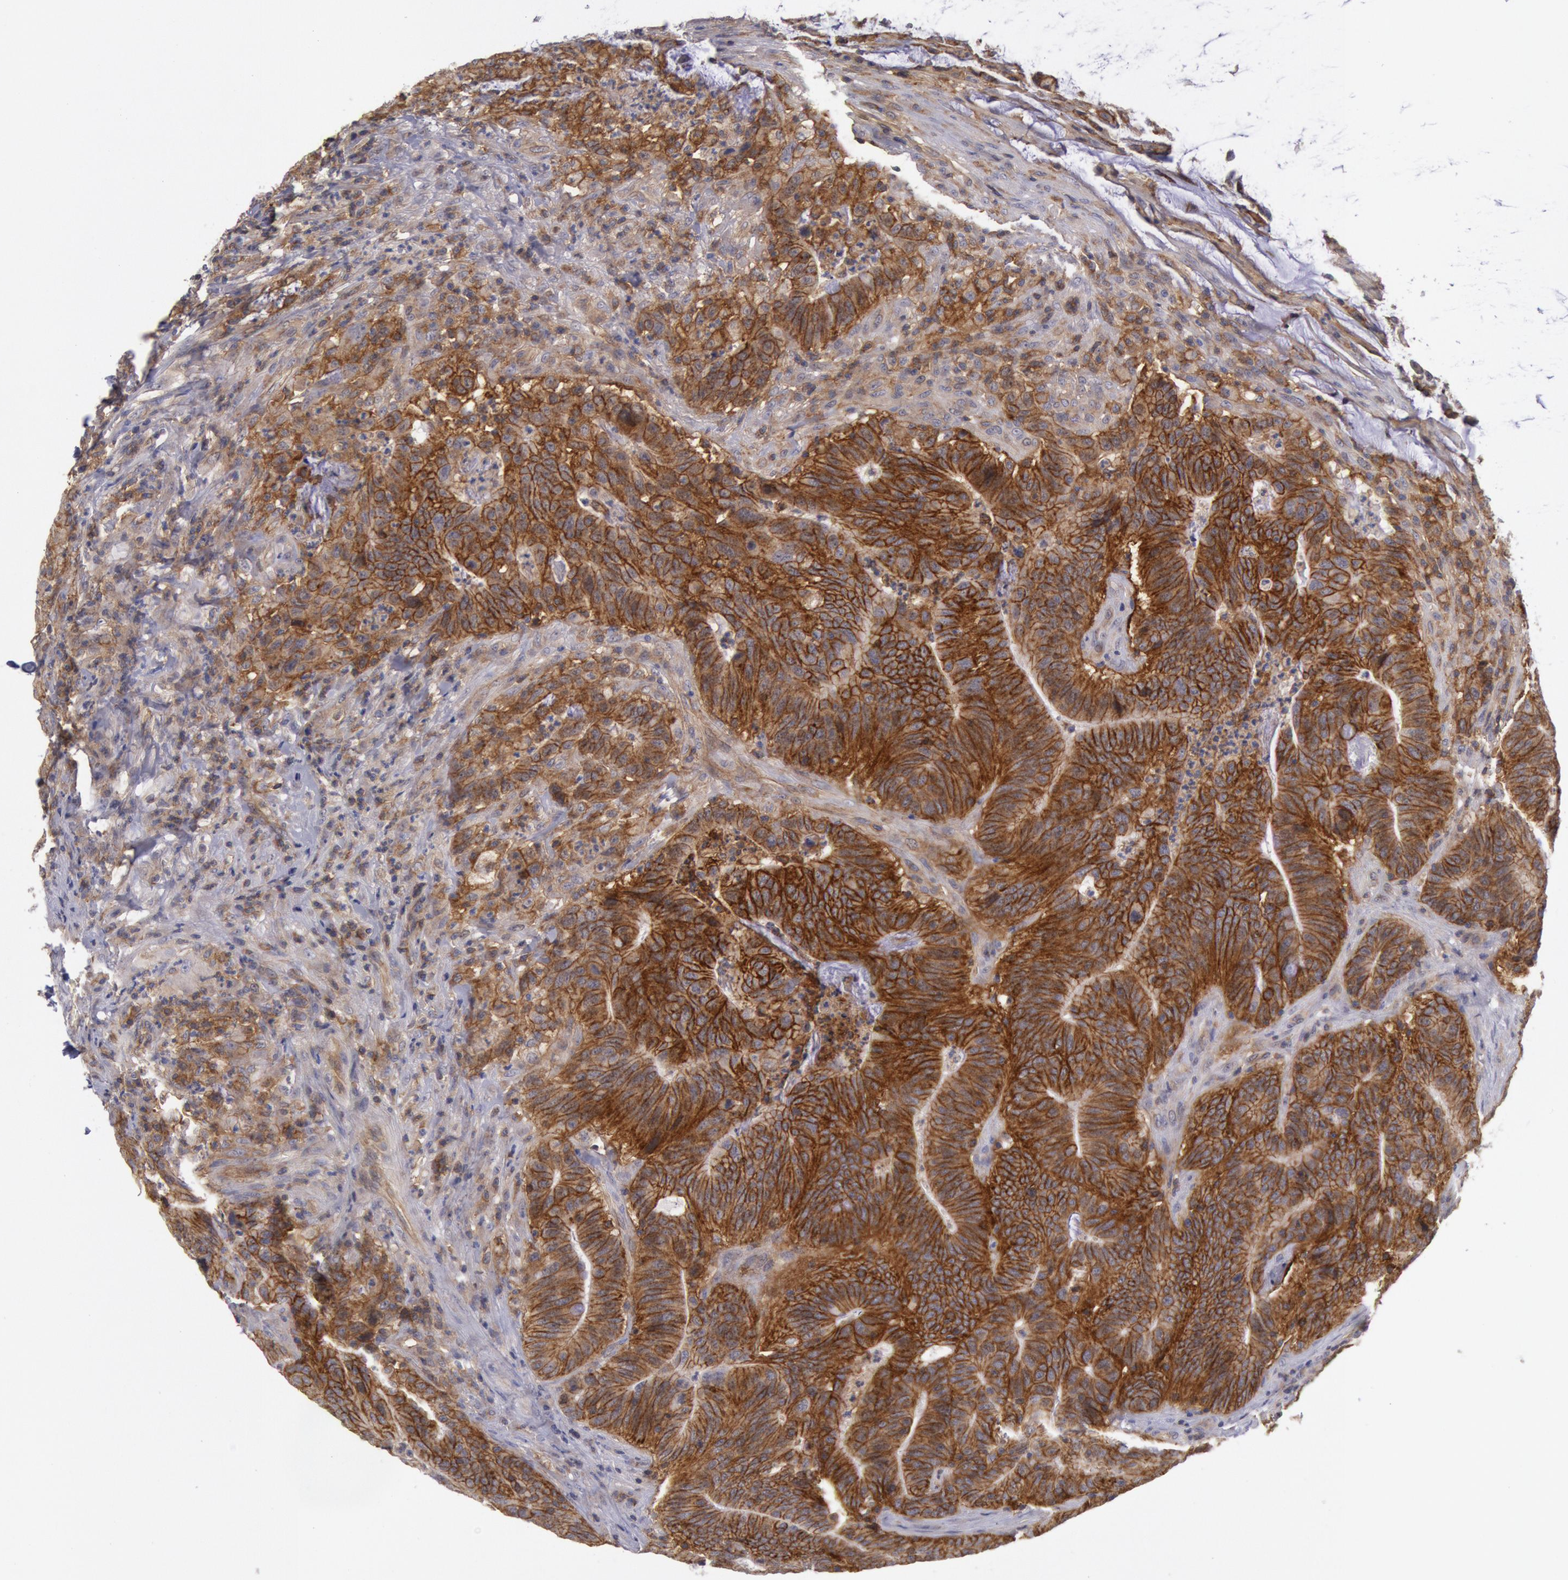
{"staining": {"intensity": "strong", "quantity": ">75%", "location": "cytoplasmic/membranous"}, "tissue": "colorectal cancer", "cell_type": "Tumor cells", "image_type": "cancer", "snomed": [{"axis": "morphology", "description": "Adenocarcinoma, NOS"}, {"axis": "topography", "description": "Colon"}], "caption": "Human colorectal cancer (adenocarcinoma) stained for a protein (brown) displays strong cytoplasmic/membranous positive staining in approximately >75% of tumor cells.", "gene": "STX4", "patient": {"sex": "male", "age": 54}}